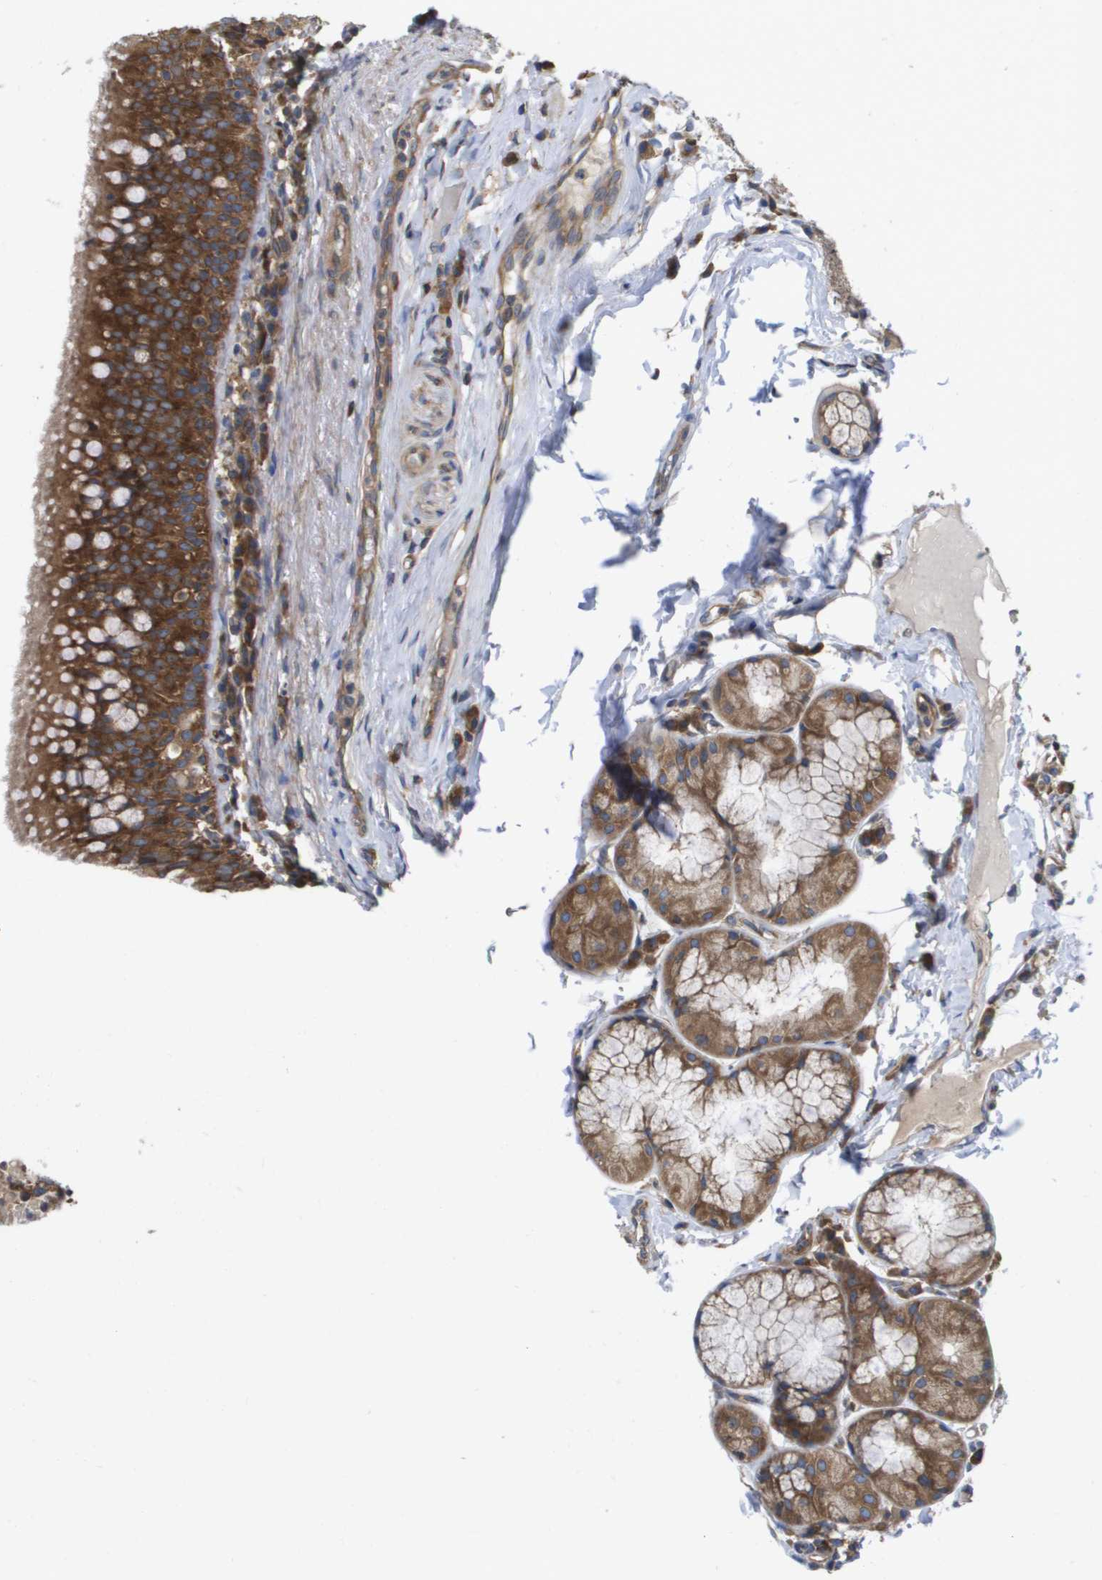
{"staining": {"intensity": "strong", "quantity": ">75%", "location": "cytoplasmic/membranous"}, "tissue": "carcinoid", "cell_type": "Tumor cells", "image_type": "cancer", "snomed": [{"axis": "morphology", "description": "Carcinoid, malignant, NOS"}, {"axis": "topography", "description": "Lung"}], "caption": "Carcinoid (malignant) was stained to show a protein in brown. There is high levels of strong cytoplasmic/membranous expression in about >75% of tumor cells.", "gene": "EIF4G2", "patient": {"sex": "male", "age": 30}}